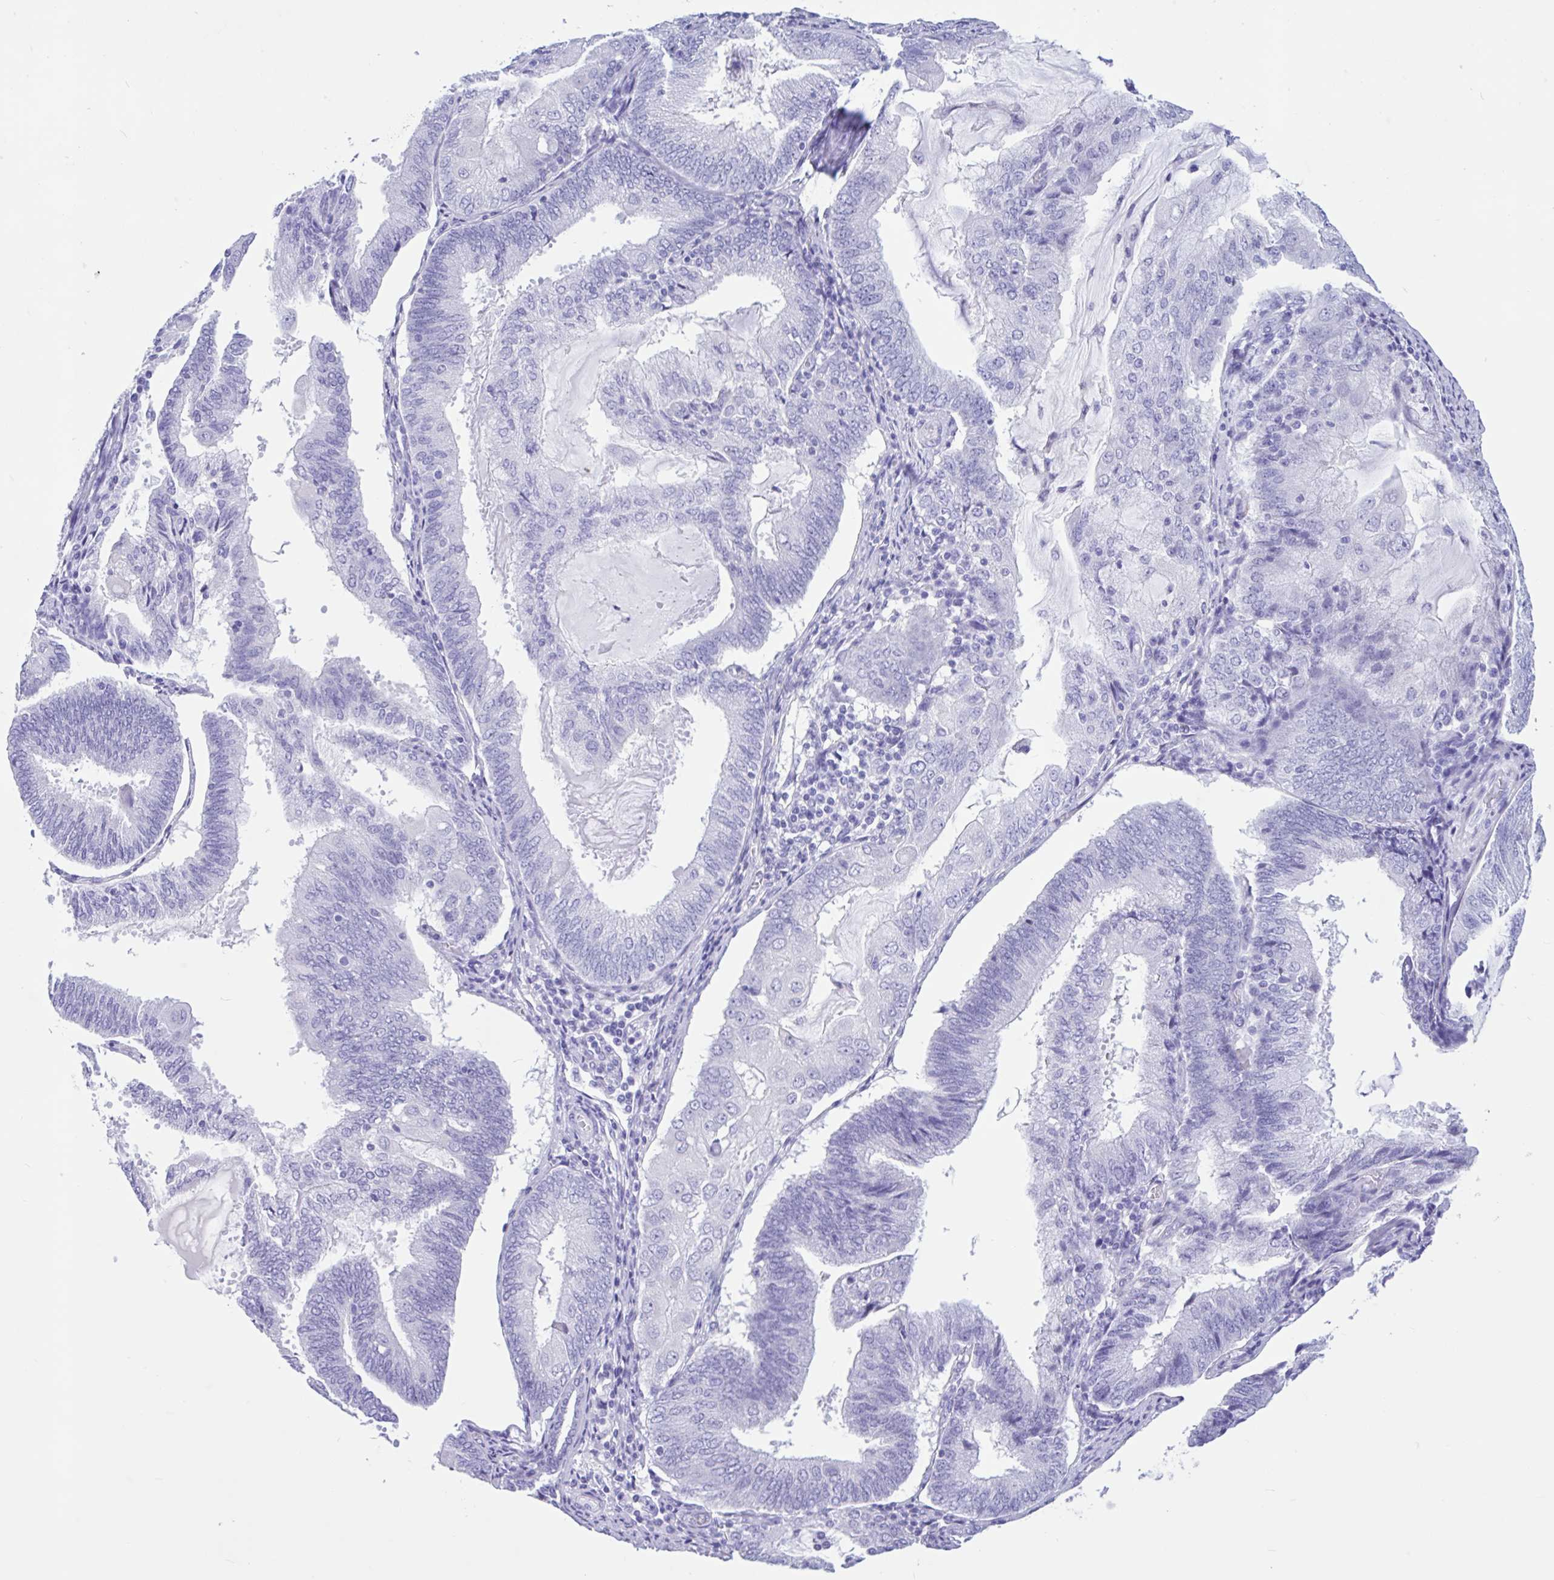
{"staining": {"intensity": "negative", "quantity": "none", "location": "none"}, "tissue": "endometrial cancer", "cell_type": "Tumor cells", "image_type": "cancer", "snomed": [{"axis": "morphology", "description": "Adenocarcinoma, NOS"}, {"axis": "topography", "description": "Endometrium"}], "caption": "Immunohistochemistry photomicrograph of endometrial adenocarcinoma stained for a protein (brown), which demonstrates no positivity in tumor cells.", "gene": "OR4N4", "patient": {"sex": "female", "age": 81}}